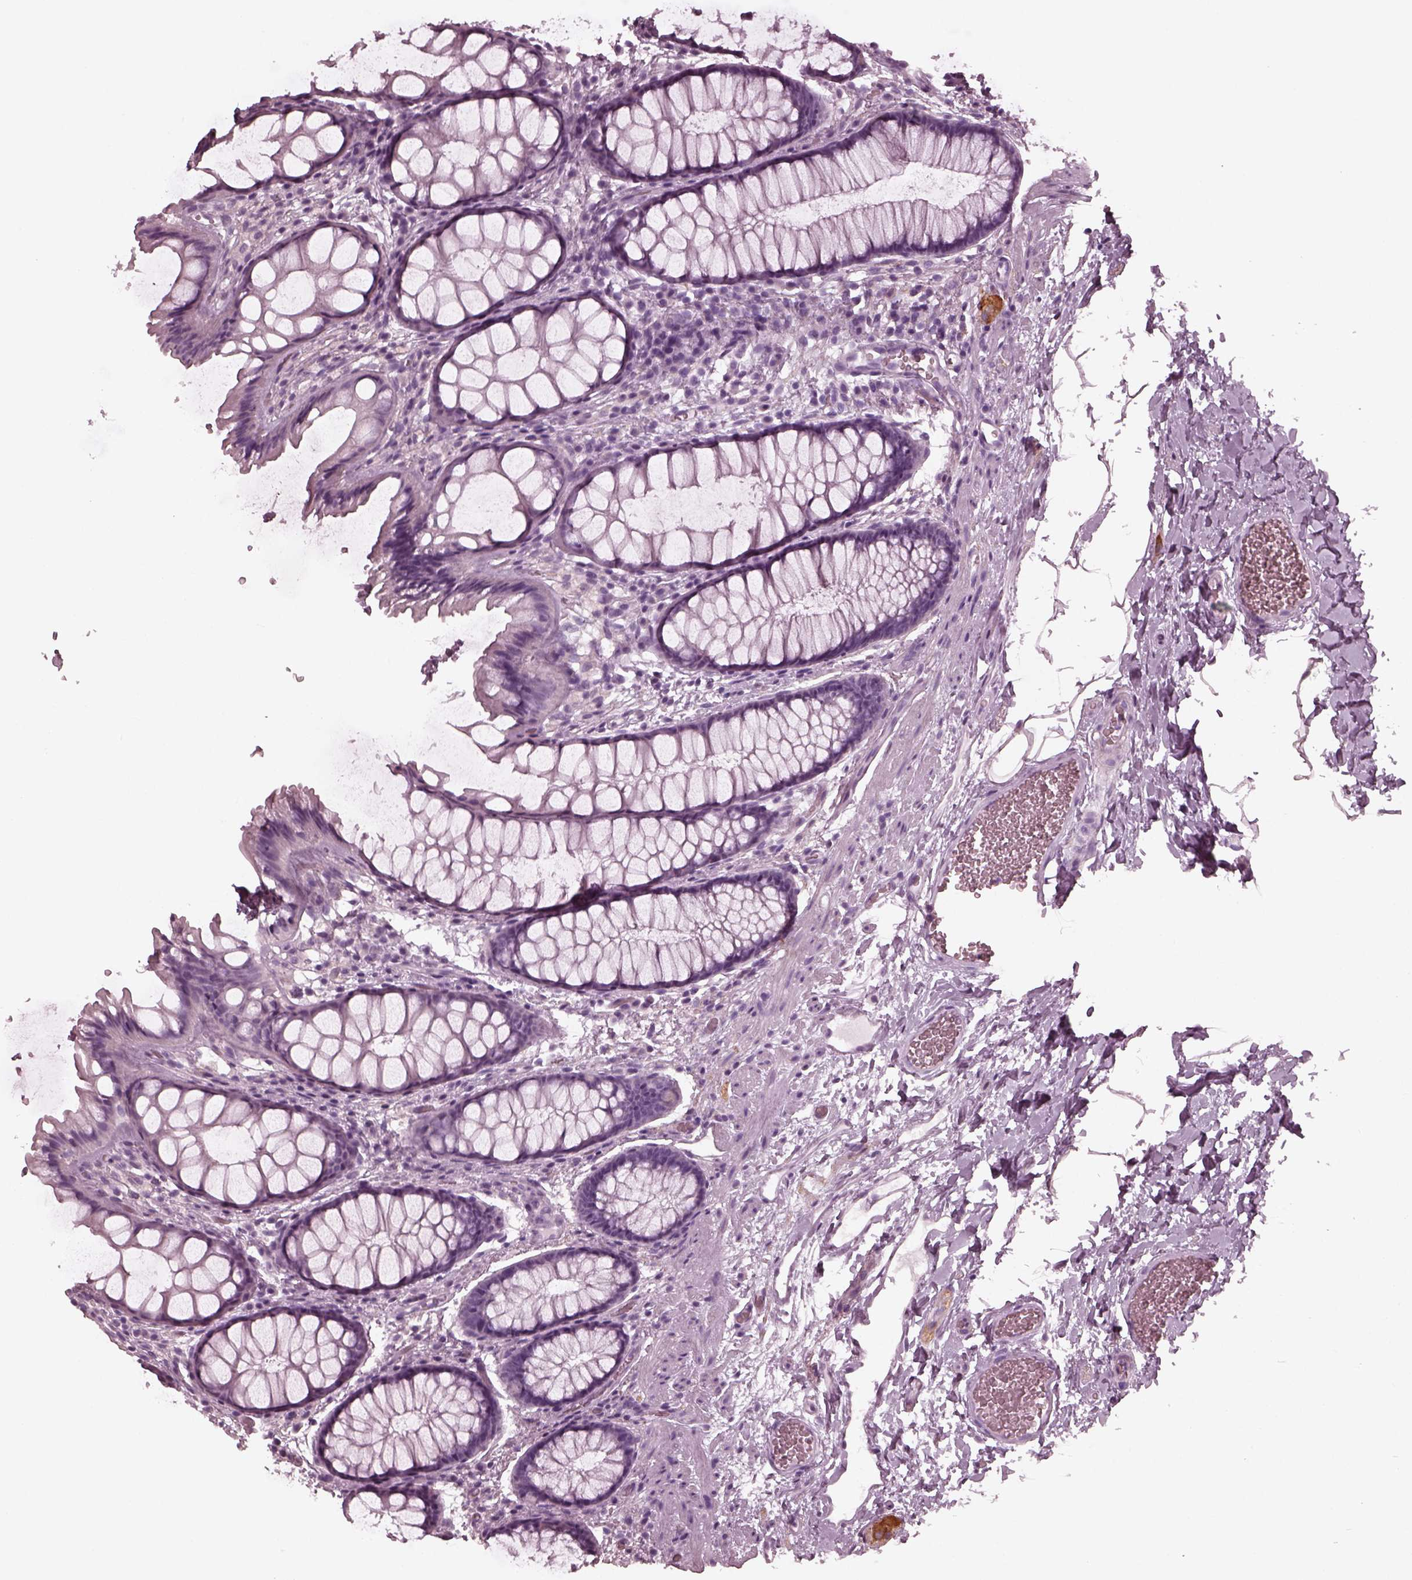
{"staining": {"intensity": "negative", "quantity": "none", "location": "none"}, "tissue": "rectum", "cell_type": "Glandular cells", "image_type": "normal", "snomed": [{"axis": "morphology", "description": "Normal tissue, NOS"}, {"axis": "topography", "description": "Rectum"}], "caption": "Immunohistochemistry (IHC) of unremarkable rectum shows no expression in glandular cells.", "gene": "GRM6", "patient": {"sex": "female", "age": 62}}